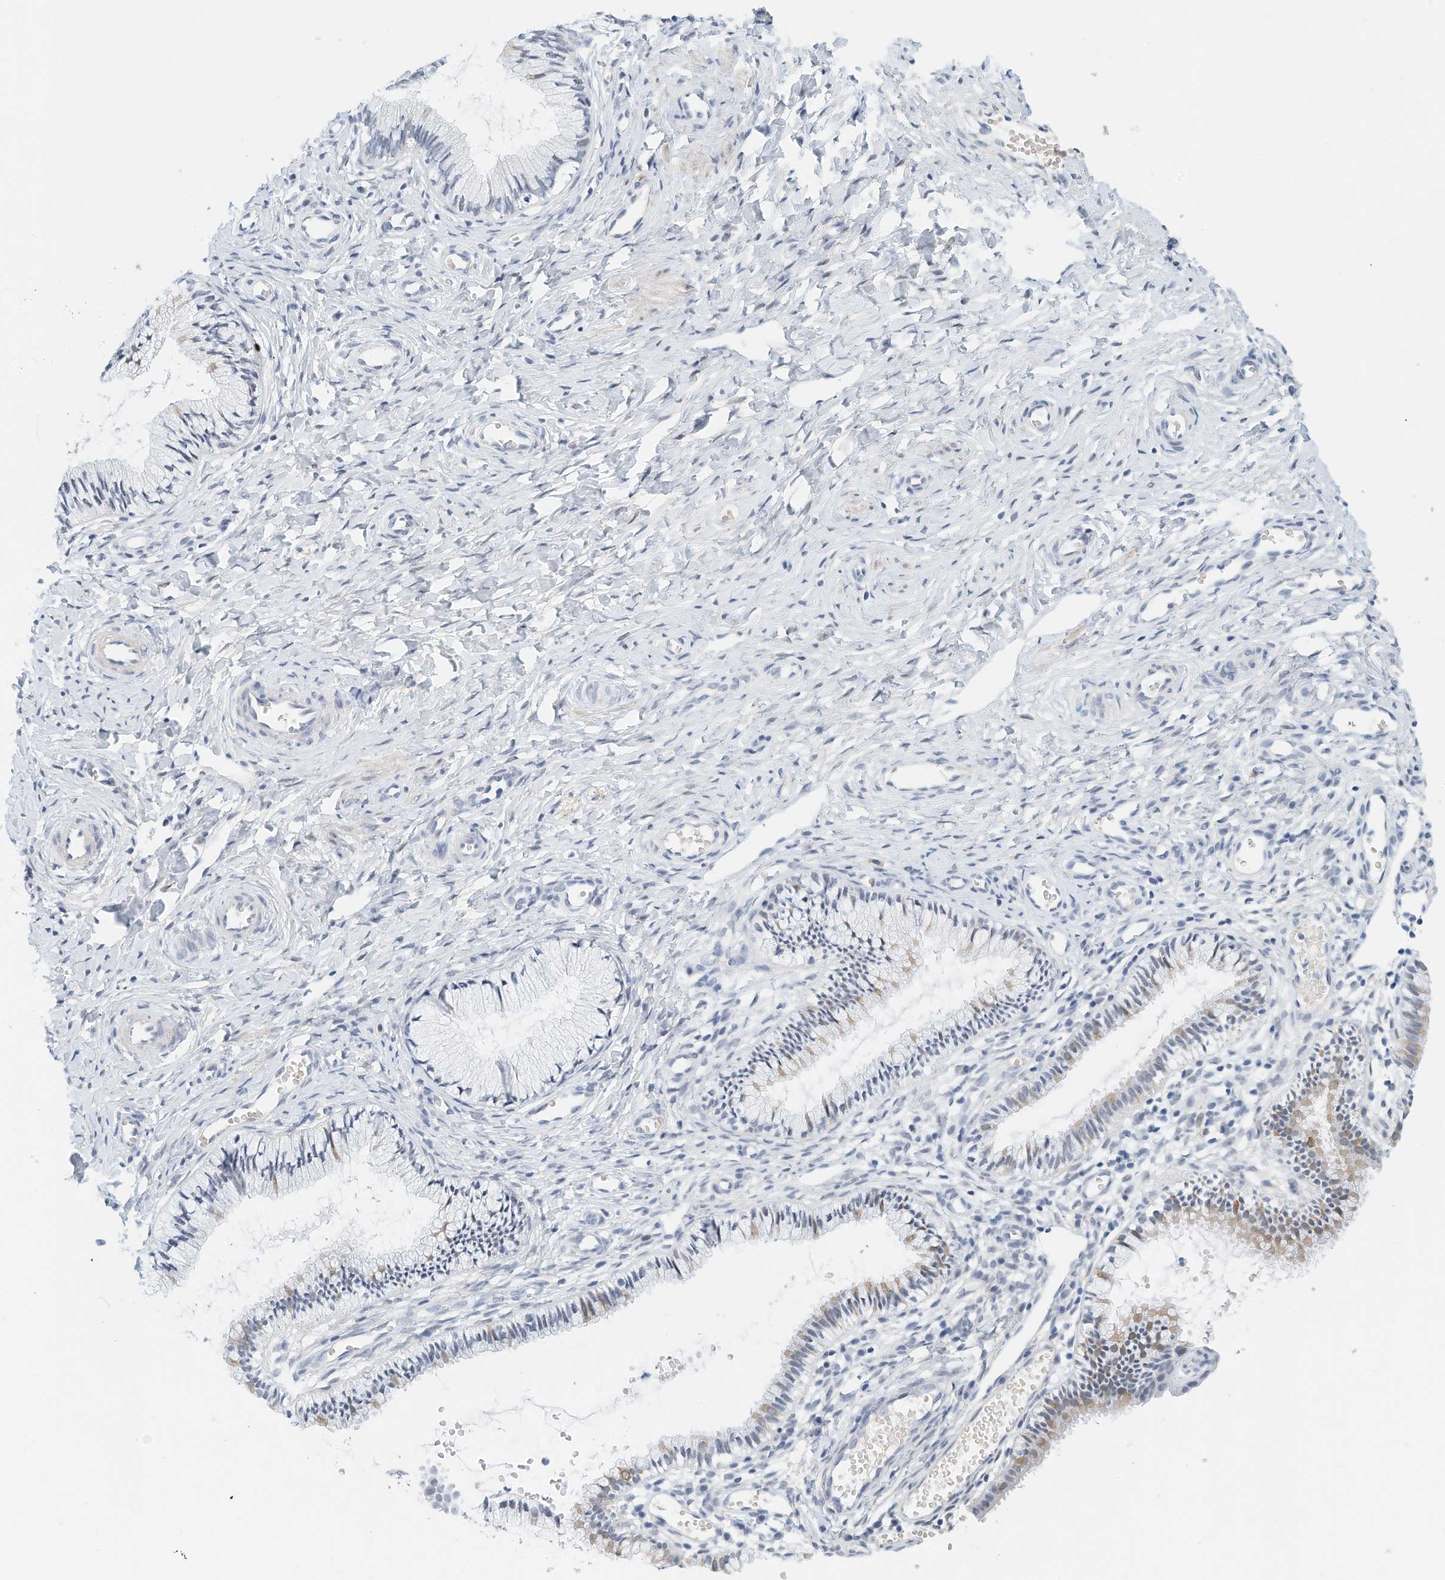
{"staining": {"intensity": "negative", "quantity": "none", "location": "none"}, "tissue": "cervix", "cell_type": "Glandular cells", "image_type": "normal", "snomed": [{"axis": "morphology", "description": "Normal tissue, NOS"}, {"axis": "topography", "description": "Cervix"}], "caption": "The photomicrograph demonstrates no staining of glandular cells in unremarkable cervix. (Brightfield microscopy of DAB IHC at high magnification).", "gene": "ARHGAP28", "patient": {"sex": "female", "age": 27}}